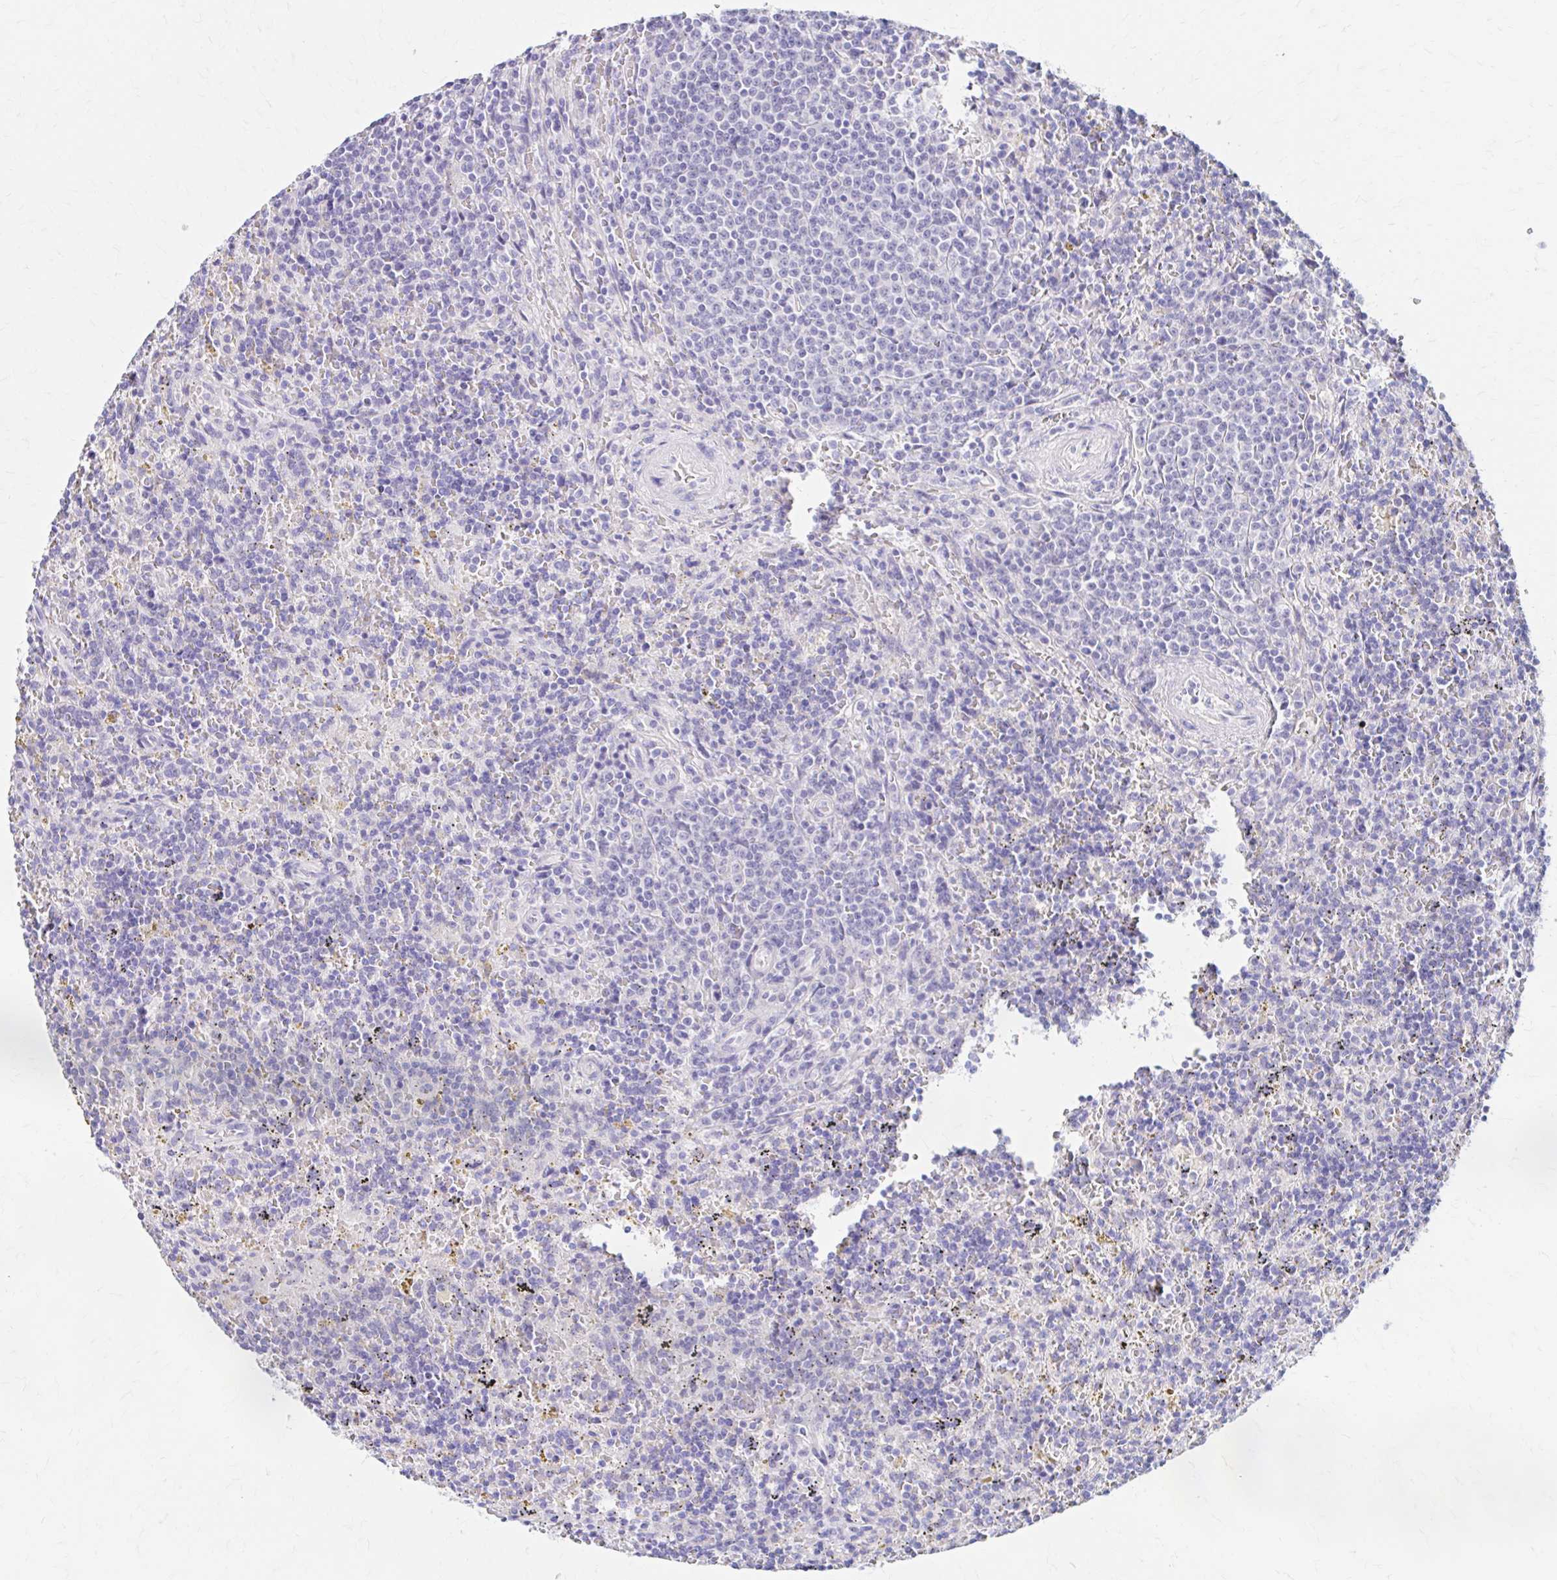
{"staining": {"intensity": "negative", "quantity": "none", "location": "none"}, "tissue": "lymphoma", "cell_type": "Tumor cells", "image_type": "cancer", "snomed": [{"axis": "morphology", "description": "Malignant lymphoma, non-Hodgkin's type, Low grade"}, {"axis": "topography", "description": "Spleen"}], "caption": "Lymphoma stained for a protein using IHC displays no positivity tumor cells.", "gene": "AZGP1", "patient": {"sex": "male", "age": 67}}